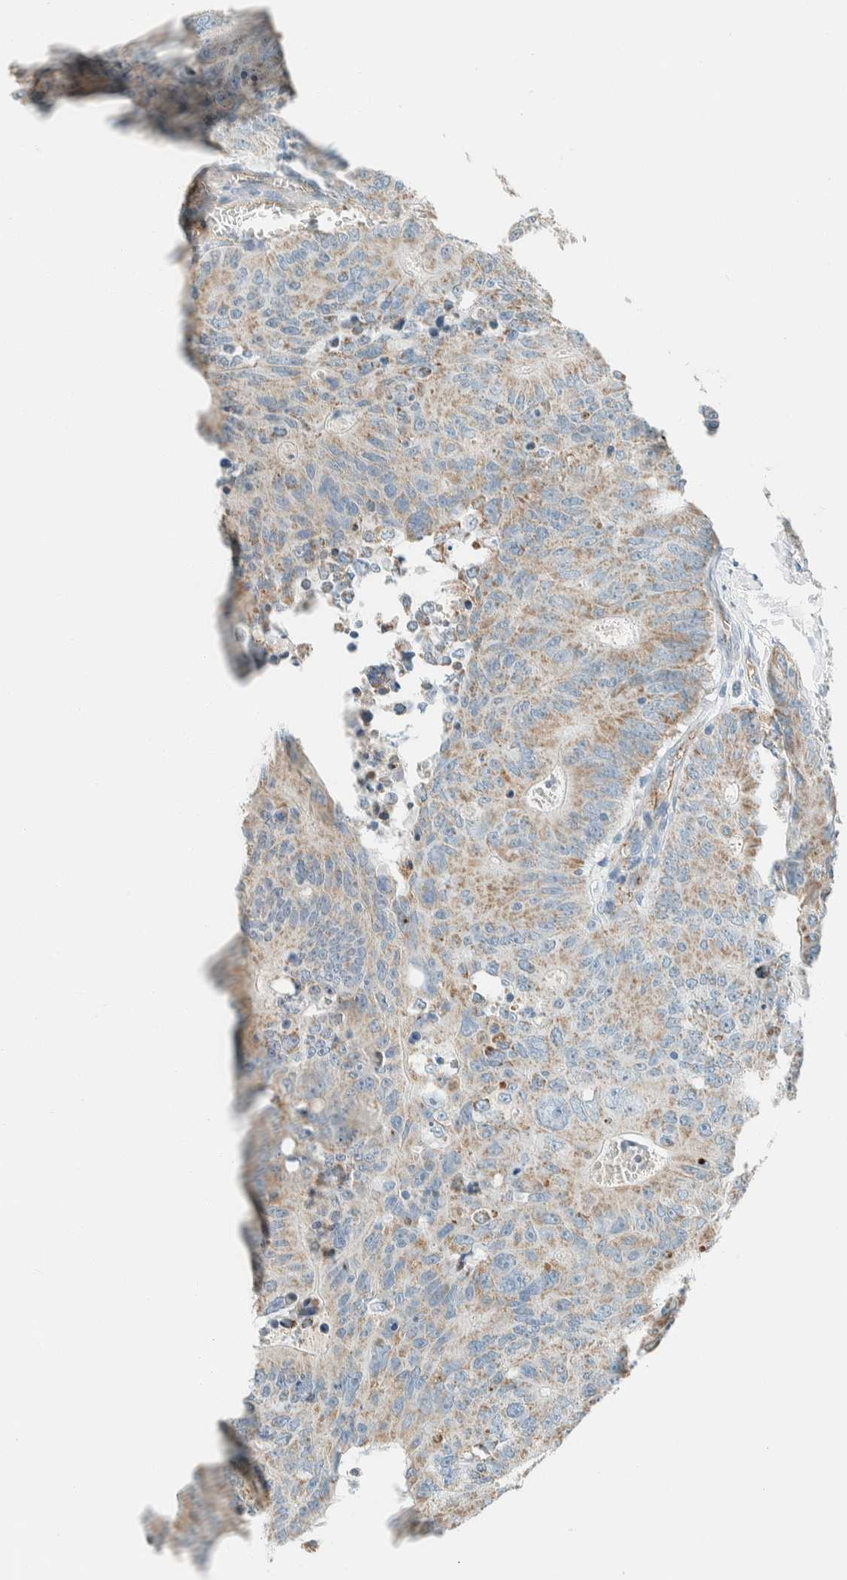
{"staining": {"intensity": "weak", "quantity": ">75%", "location": "cytoplasmic/membranous"}, "tissue": "colorectal cancer", "cell_type": "Tumor cells", "image_type": "cancer", "snomed": [{"axis": "morphology", "description": "Adenocarcinoma, NOS"}, {"axis": "topography", "description": "Colon"}], "caption": "Immunohistochemical staining of adenocarcinoma (colorectal) demonstrates low levels of weak cytoplasmic/membranous staining in about >75% of tumor cells.", "gene": "SLFN12", "patient": {"sex": "male", "age": 87}}